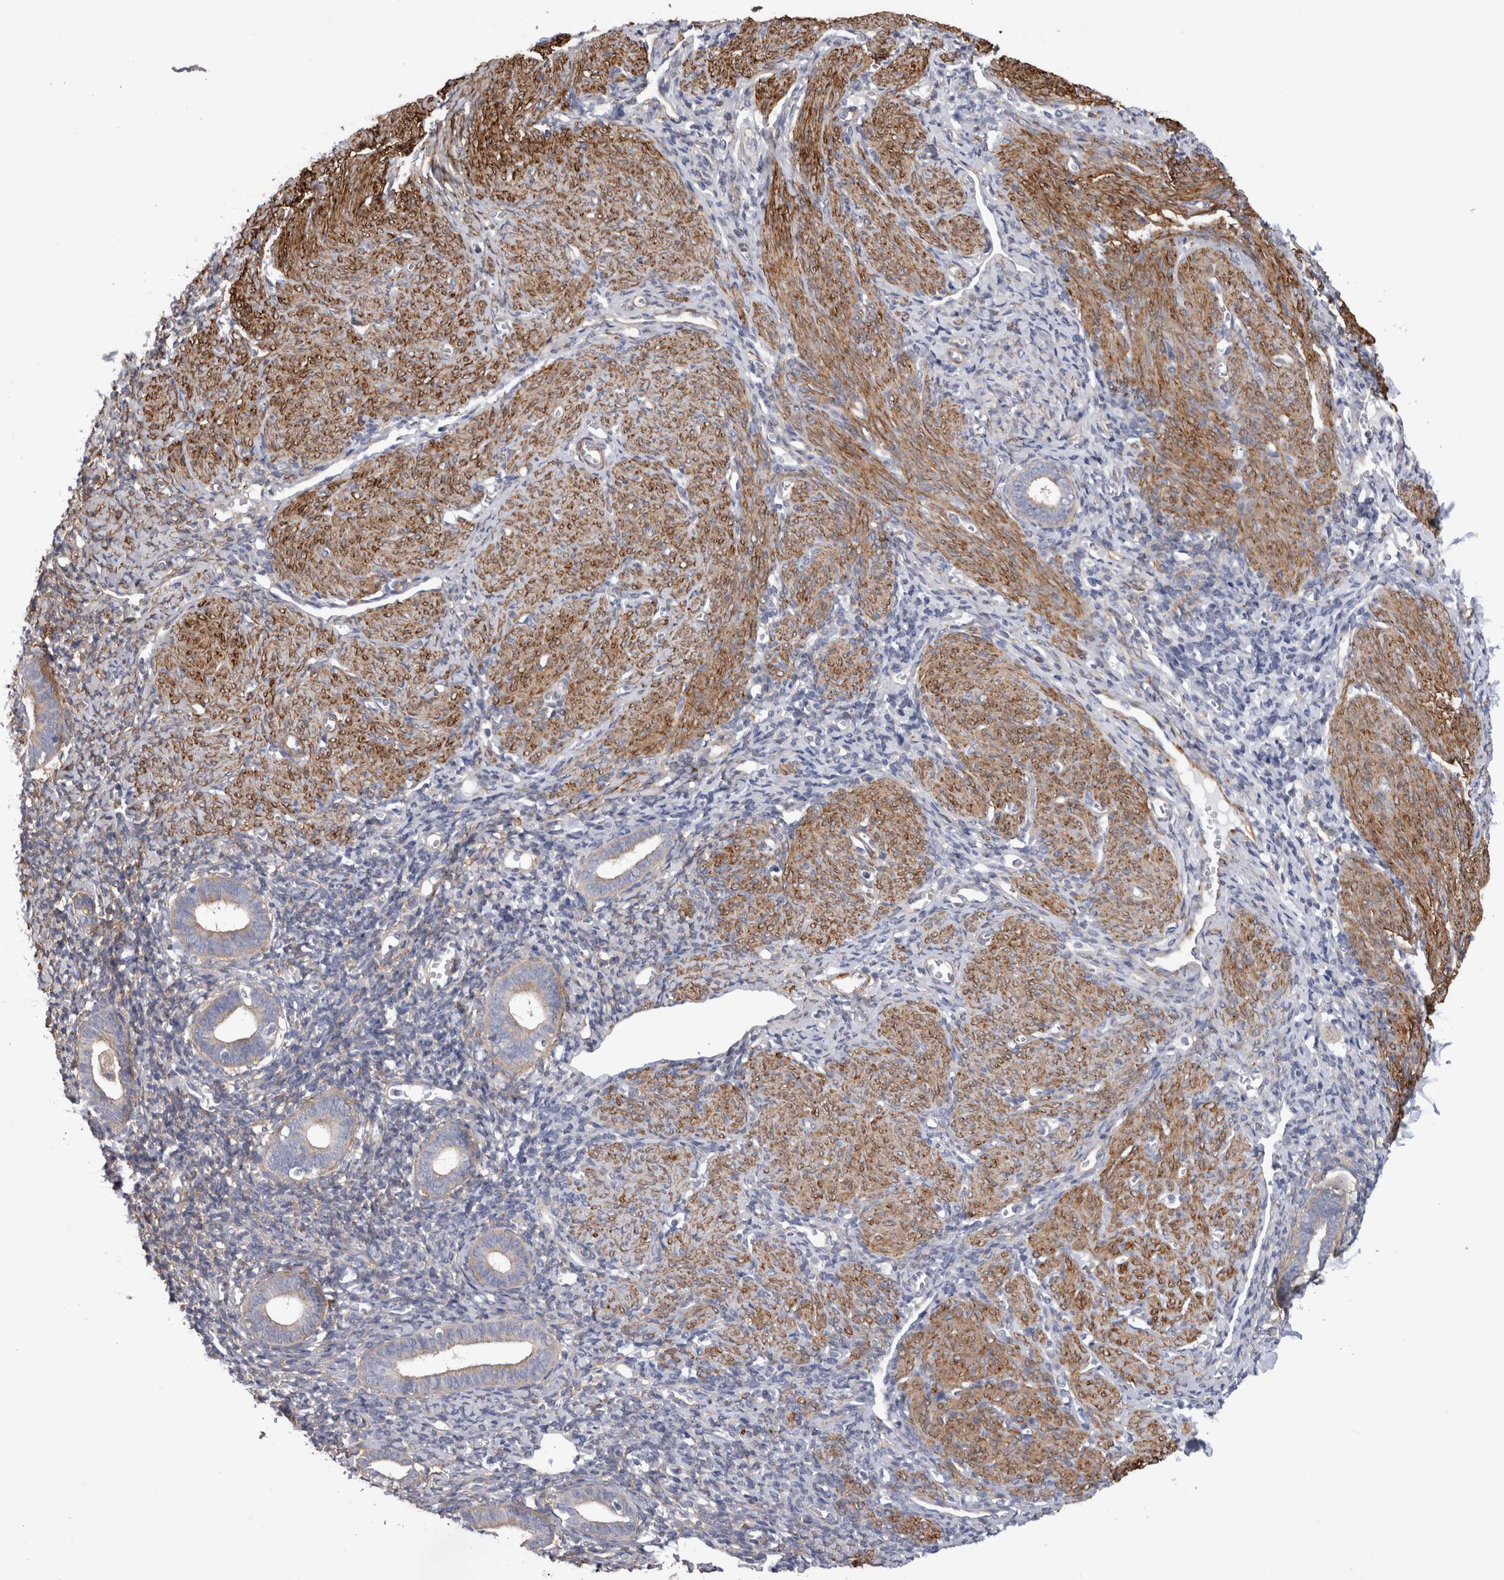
{"staining": {"intensity": "weak", "quantity": "25%-75%", "location": "cytoplasmic/membranous"}, "tissue": "endometrium", "cell_type": "Cells in endometrial stroma", "image_type": "normal", "snomed": [{"axis": "morphology", "description": "Normal tissue, NOS"}, {"axis": "morphology", "description": "Adenocarcinoma, NOS"}, {"axis": "topography", "description": "Endometrium"}], "caption": "Endometrium stained with a brown dye exhibits weak cytoplasmic/membranous positive expression in about 25%-75% of cells in endometrial stroma.", "gene": "EPRS1", "patient": {"sex": "female", "age": 57}}